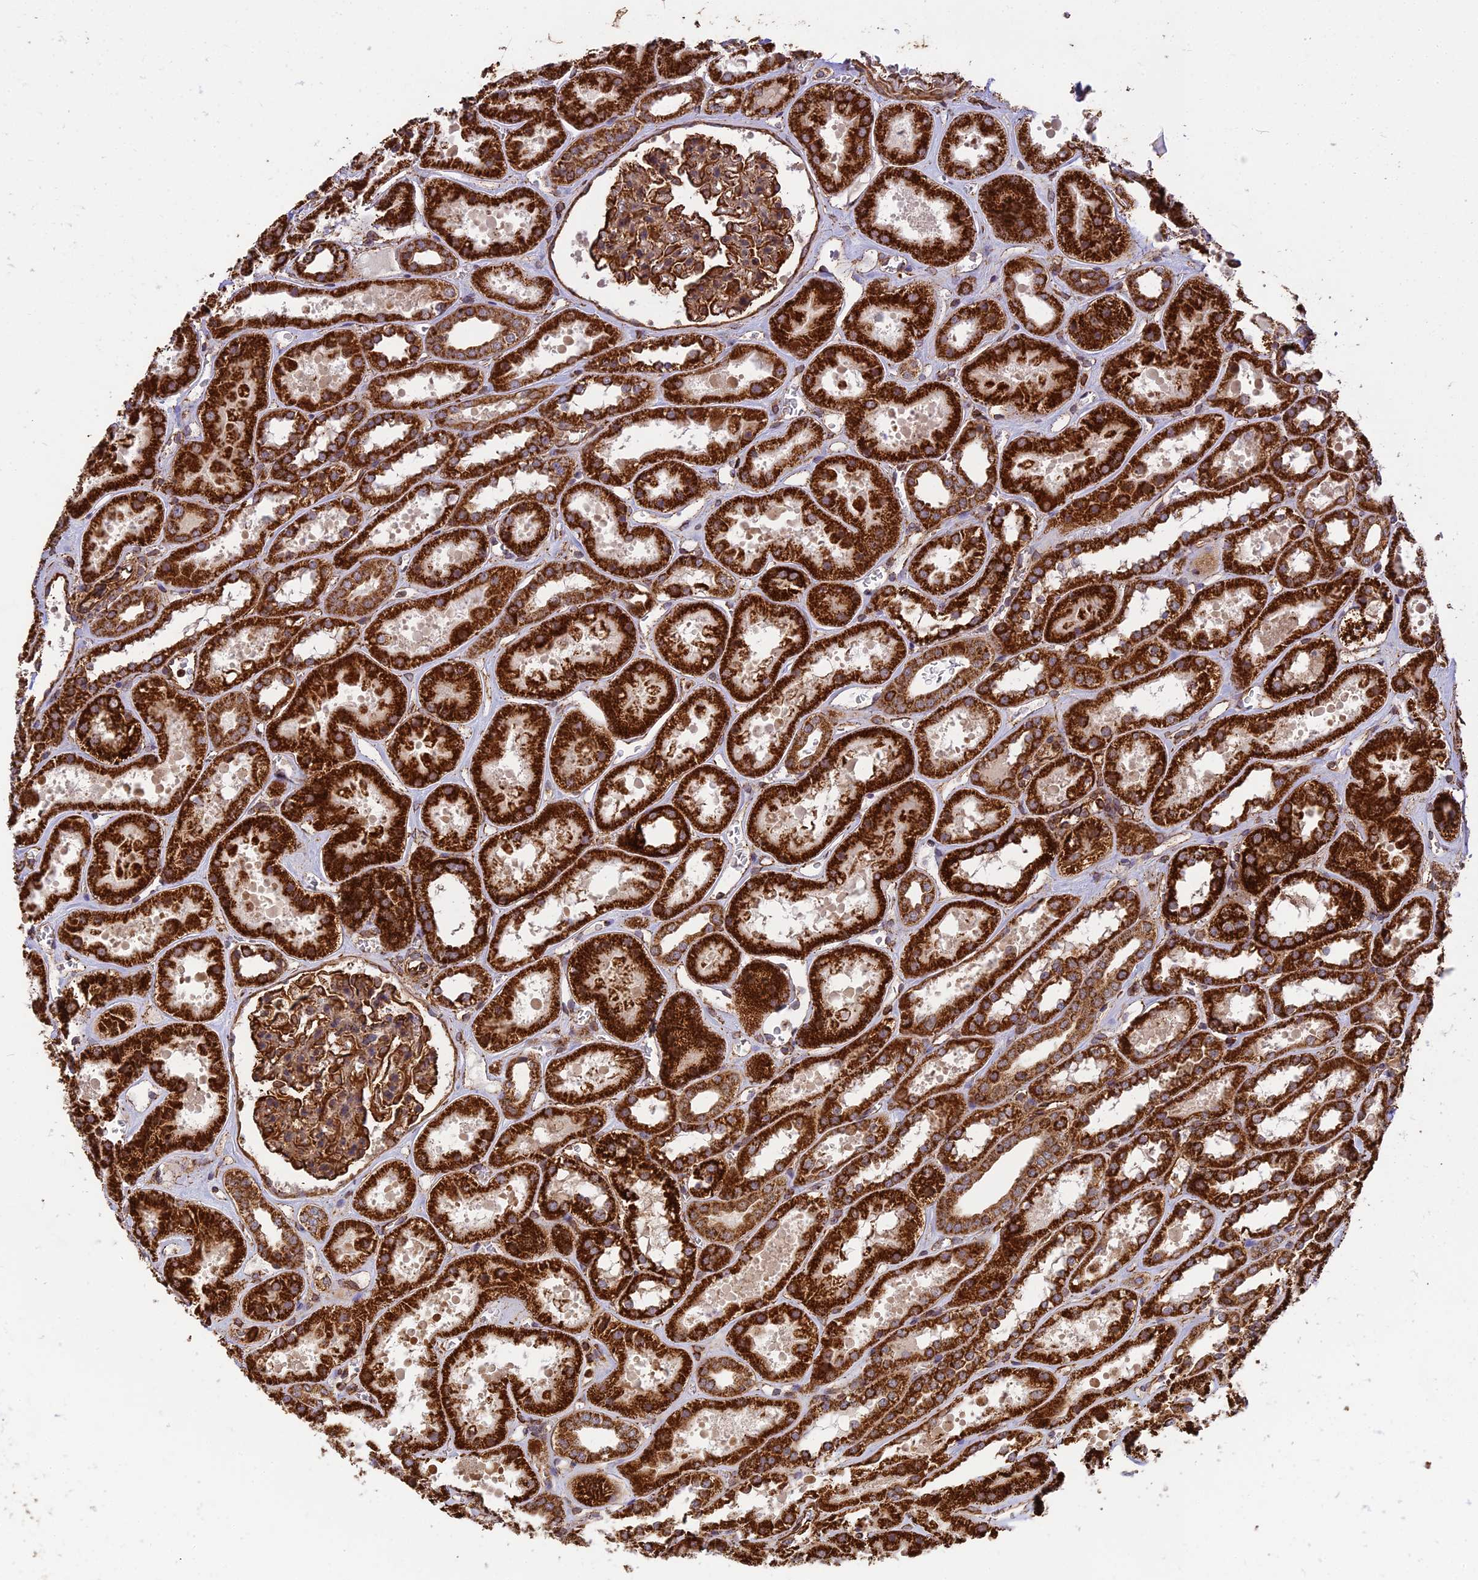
{"staining": {"intensity": "strong", "quantity": ">75%", "location": "cytoplasmic/membranous"}, "tissue": "kidney", "cell_type": "Cells in glomeruli", "image_type": "normal", "snomed": [{"axis": "morphology", "description": "Normal tissue, NOS"}, {"axis": "topography", "description": "Kidney"}], "caption": "Protein analysis of normal kidney displays strong cytoplasmic/membranous staining in about >75% of cells in glomeruli.", "gene": "DSTYK", "patient": {"sex": "female", "age": 41}}